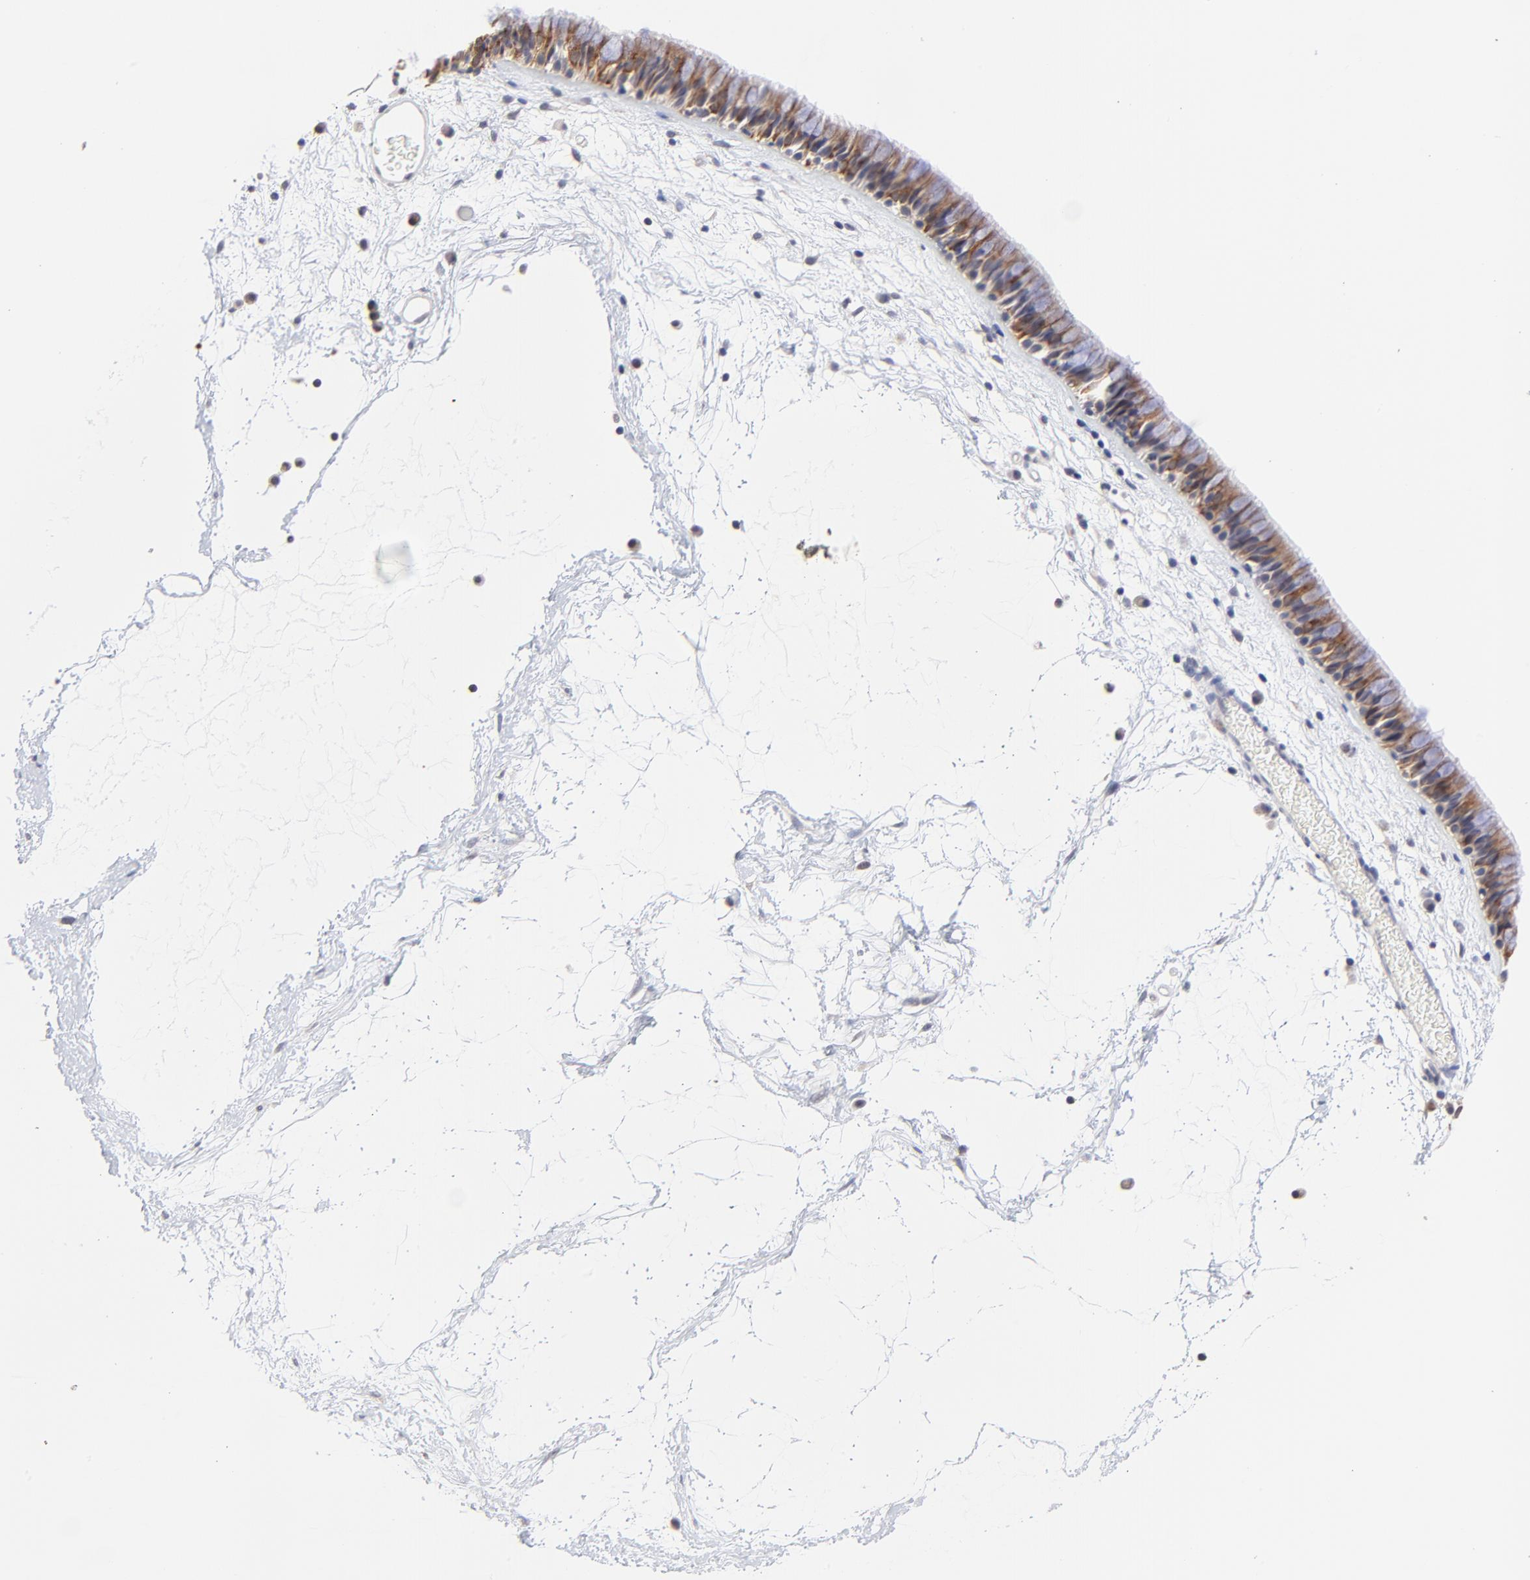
{"staining": {"intensity": "moderate", "quantity": ">75%", "location": "cytoplasmic/membranous"}, "tissue": "nasopharynx", "cell_type": "Respiratory epithelial cells", "image_type": "normal", "snomed": [{"axis": "morphology", "description": "Normal tissue, NOS"}, {"axis": "morphology", "description": "Inflammation, NOS"}, {"axis": "topography", "description": "Nasopharynx"}], "caption": "High-power microscopy captured an immunohistochemistry histopathology image of unremarkable nasopharynx, revealing moderate cytoplasmic/membranous positivity in approximately >75% of respiratory epithelial cells.", "gene": "FBXO8", "patient": {"sex": "male", "age": 48}}